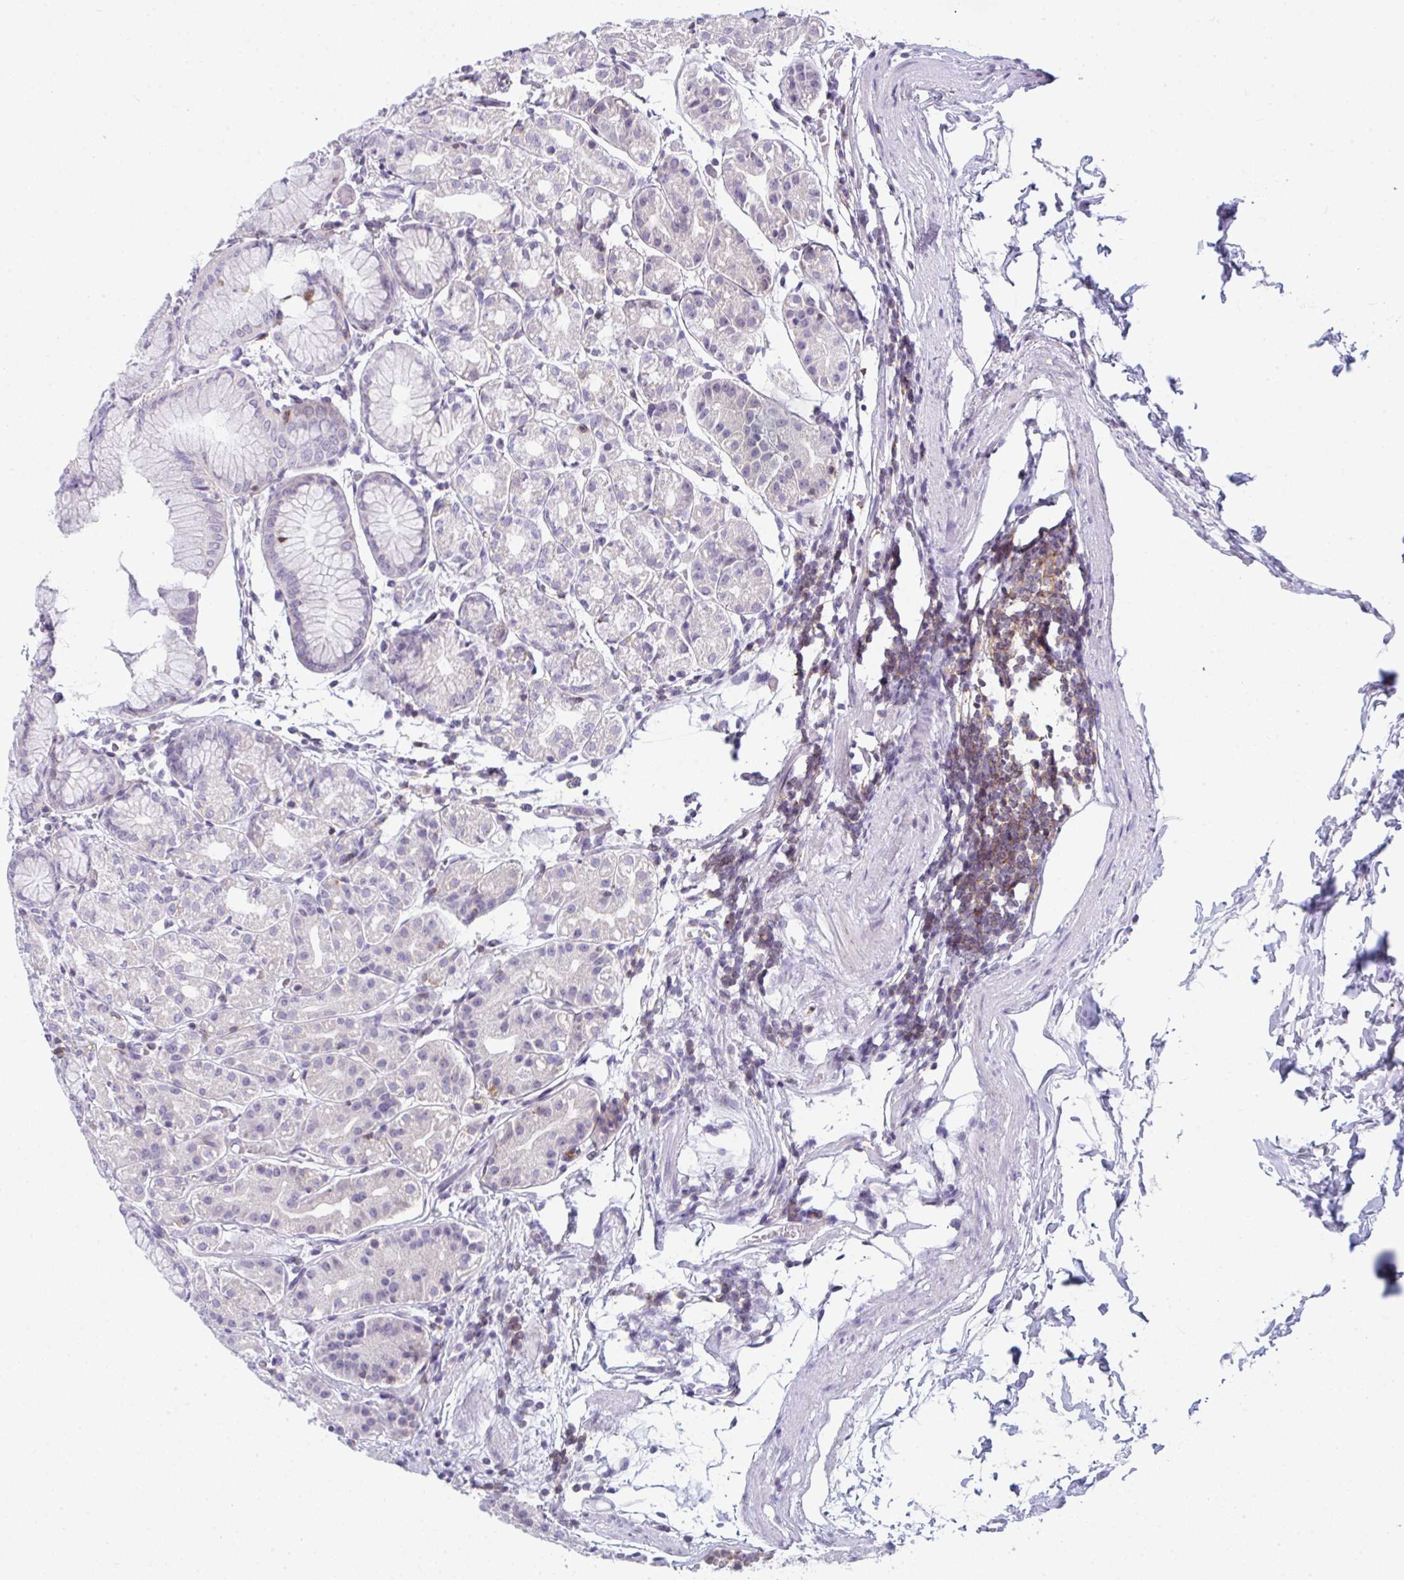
{"staining": {"intensity": "negative", "quantity": "none", "location": "none"}, "tissue": "stomach", "cell_type": "Glandular cells", "image_type": "normal", "snomed": [{"axis": "morphology", "description": "Normal tissue, NOS"}, {"axis": "topography", "description": "Stomach"}], "caption": "IHC micrograph of unremarkable stomach stained for a protein (brown), which demonstrates no positivity in glandular cells. (Immunohistochemistry, brightfield microscopy, high magnification).", "gene": "CD80", "patient": {"sex": "female", "age": 57}}